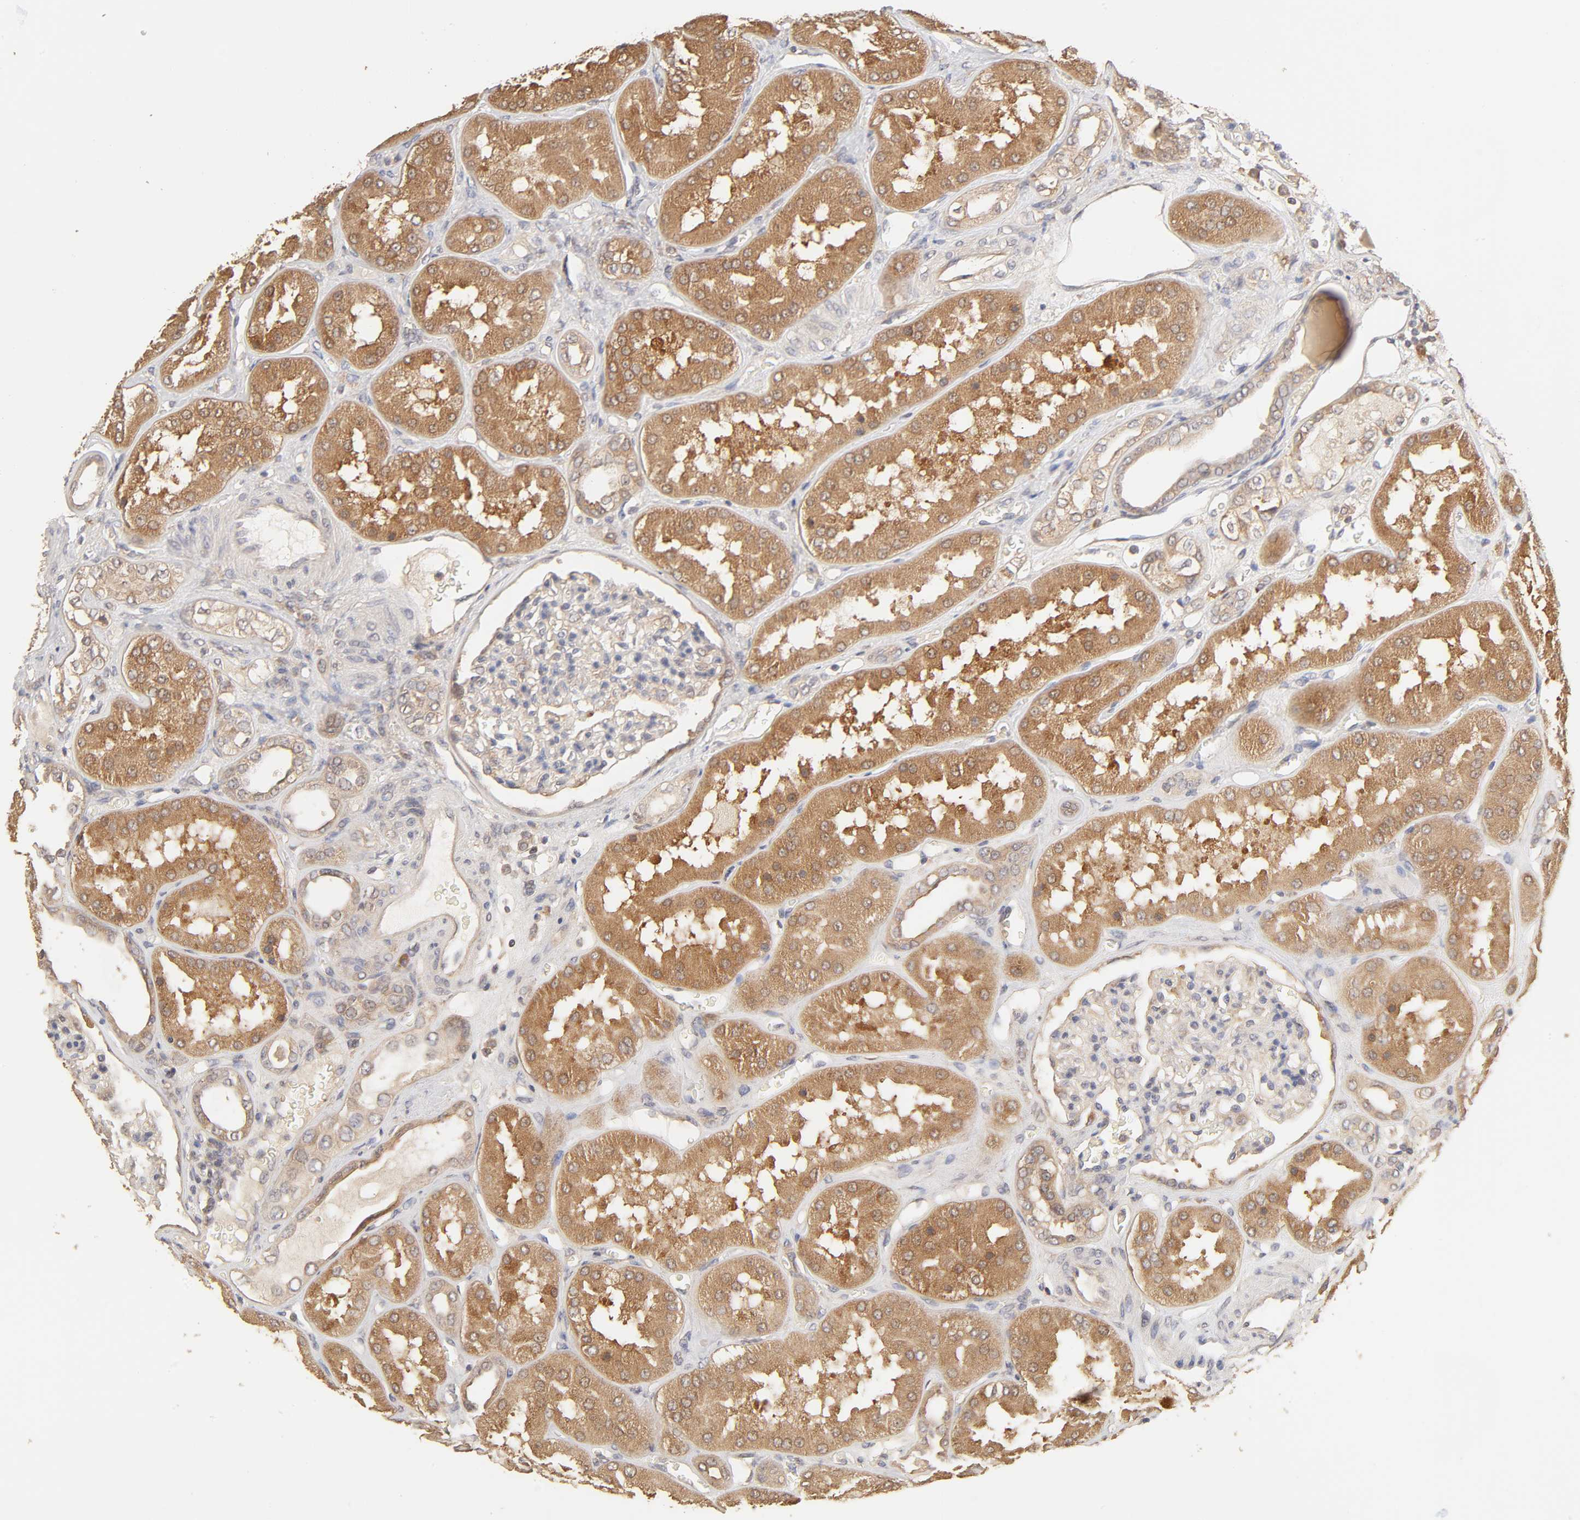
{"staining": {"intensity": "weak", "quantity": ">75%", "location": "cytoplasmic/membranous"}, "tissue": "kidney", "cell_type": "Cells in glomeruli", "image_type": "normal", "snomed": [{"axis": "morphology", "description": "Normal tissue, NOS"}, {"axis": "topography", "description": "Kidney"}], "caption": "Benign kidney shows weak cytoplasmic/membranous staining in approximately >75% of cells in glomeruli, visualized by immunohistochemistry. (IHC, brightfield microscopy, high magnification).", "gene": "AP1G2", "patient": {"sex": "female", "age": 56}}